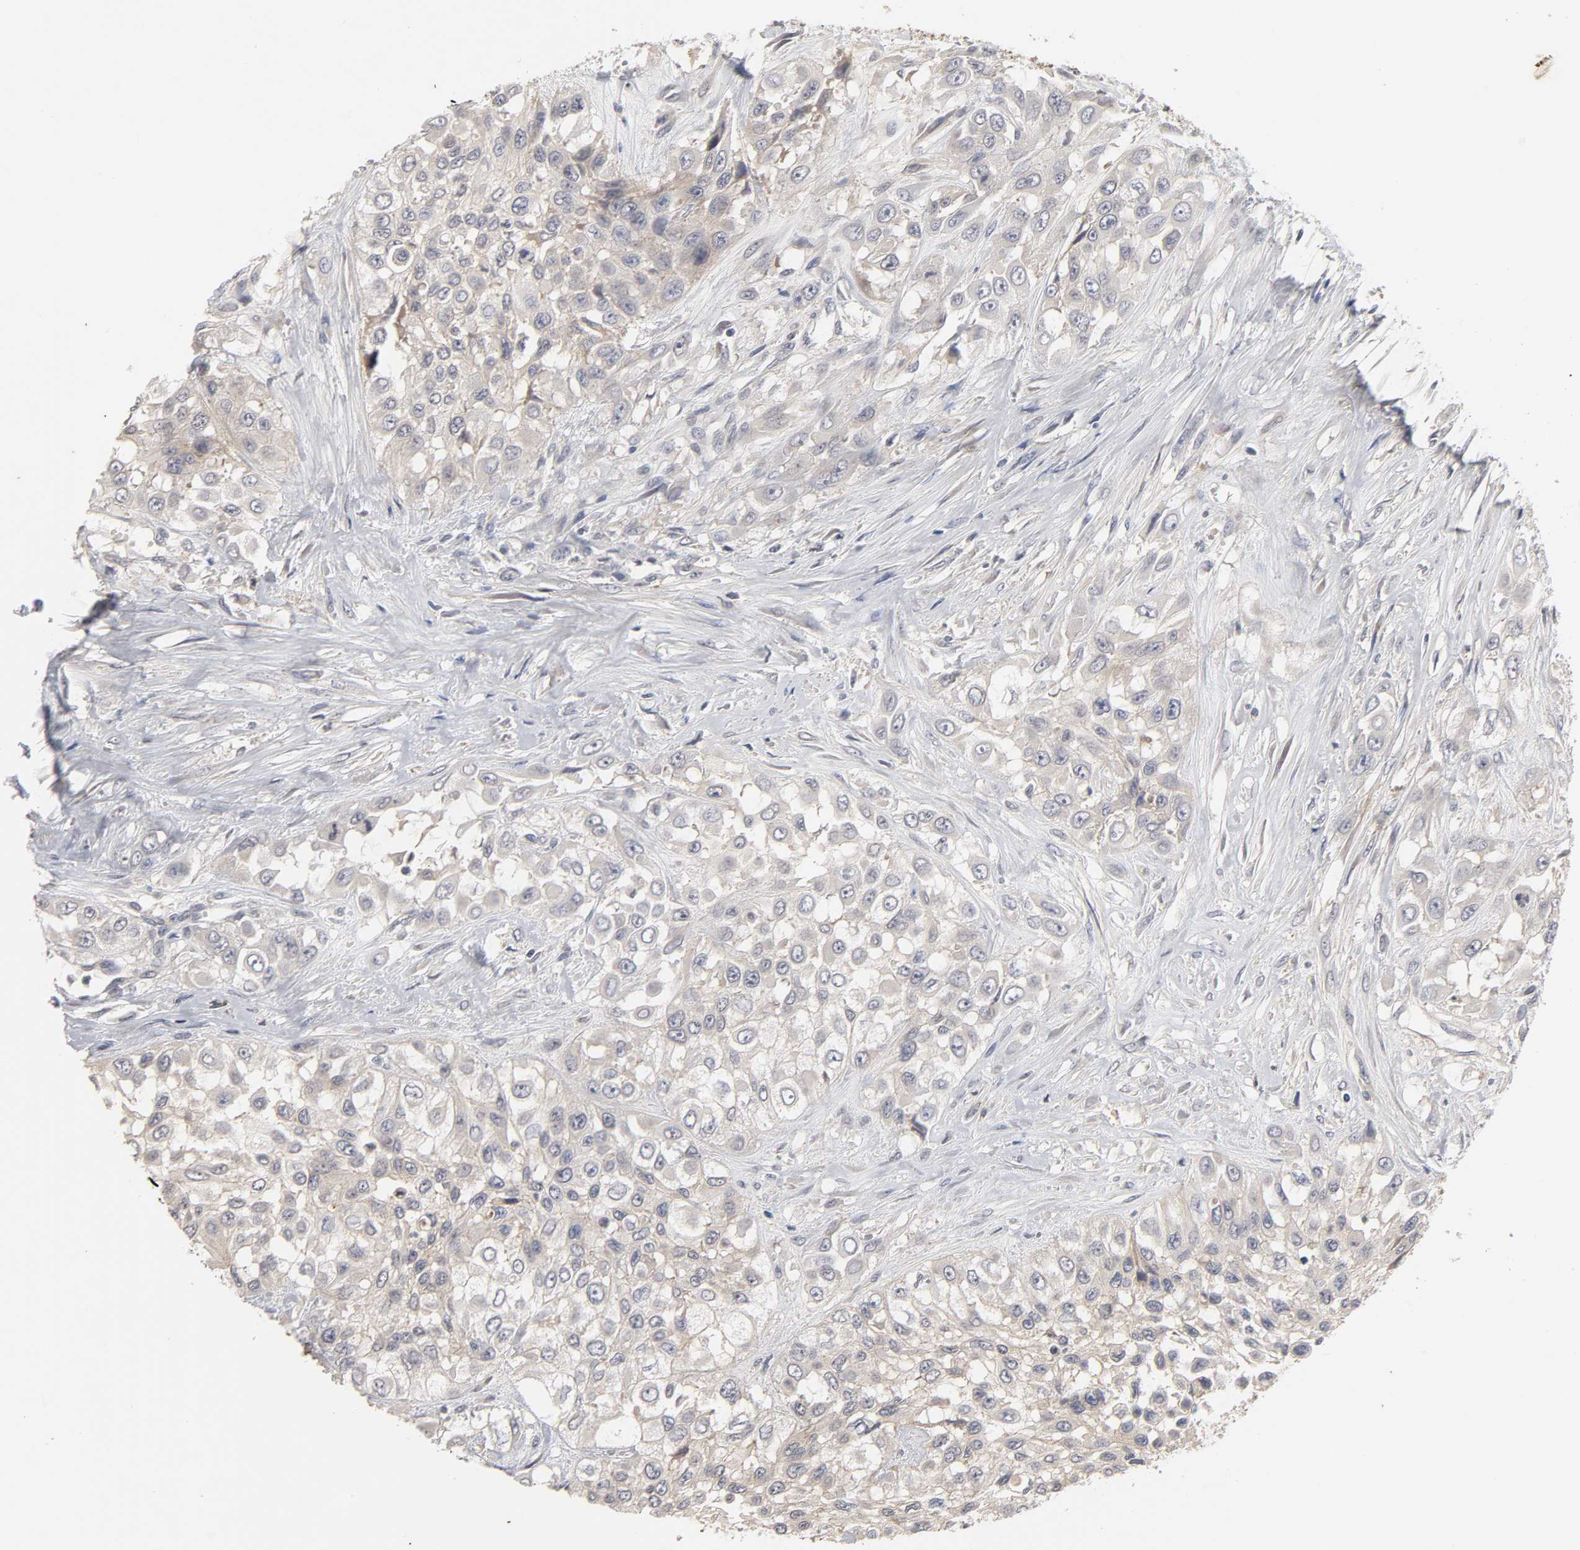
{"staining": {"intensity": "negative", "quantity": "none", "location": "none"}, "tissue": "urothelial cancer", "cell_type": "Tumor cells", "image_type": "cancer", "snomed": [{"axis": "morphology", "description": "Urothelial carcinoma, High grade"}, {"axis": "topography", "description": "Urinary bladder"}], "caption": "IHC histopathology image of neoplastic tissue: high-grade urothelial carcinoma stained with DAB (3,3'-diaminobenzidine) shows no significant protein positivity in tumor cells. (Brightfield microscopy of DAB (3,3'-diaminobenzidine) IHC at high magnification).", "gene": "CXADR", "patient": {"sex": "male", "age": 57}}